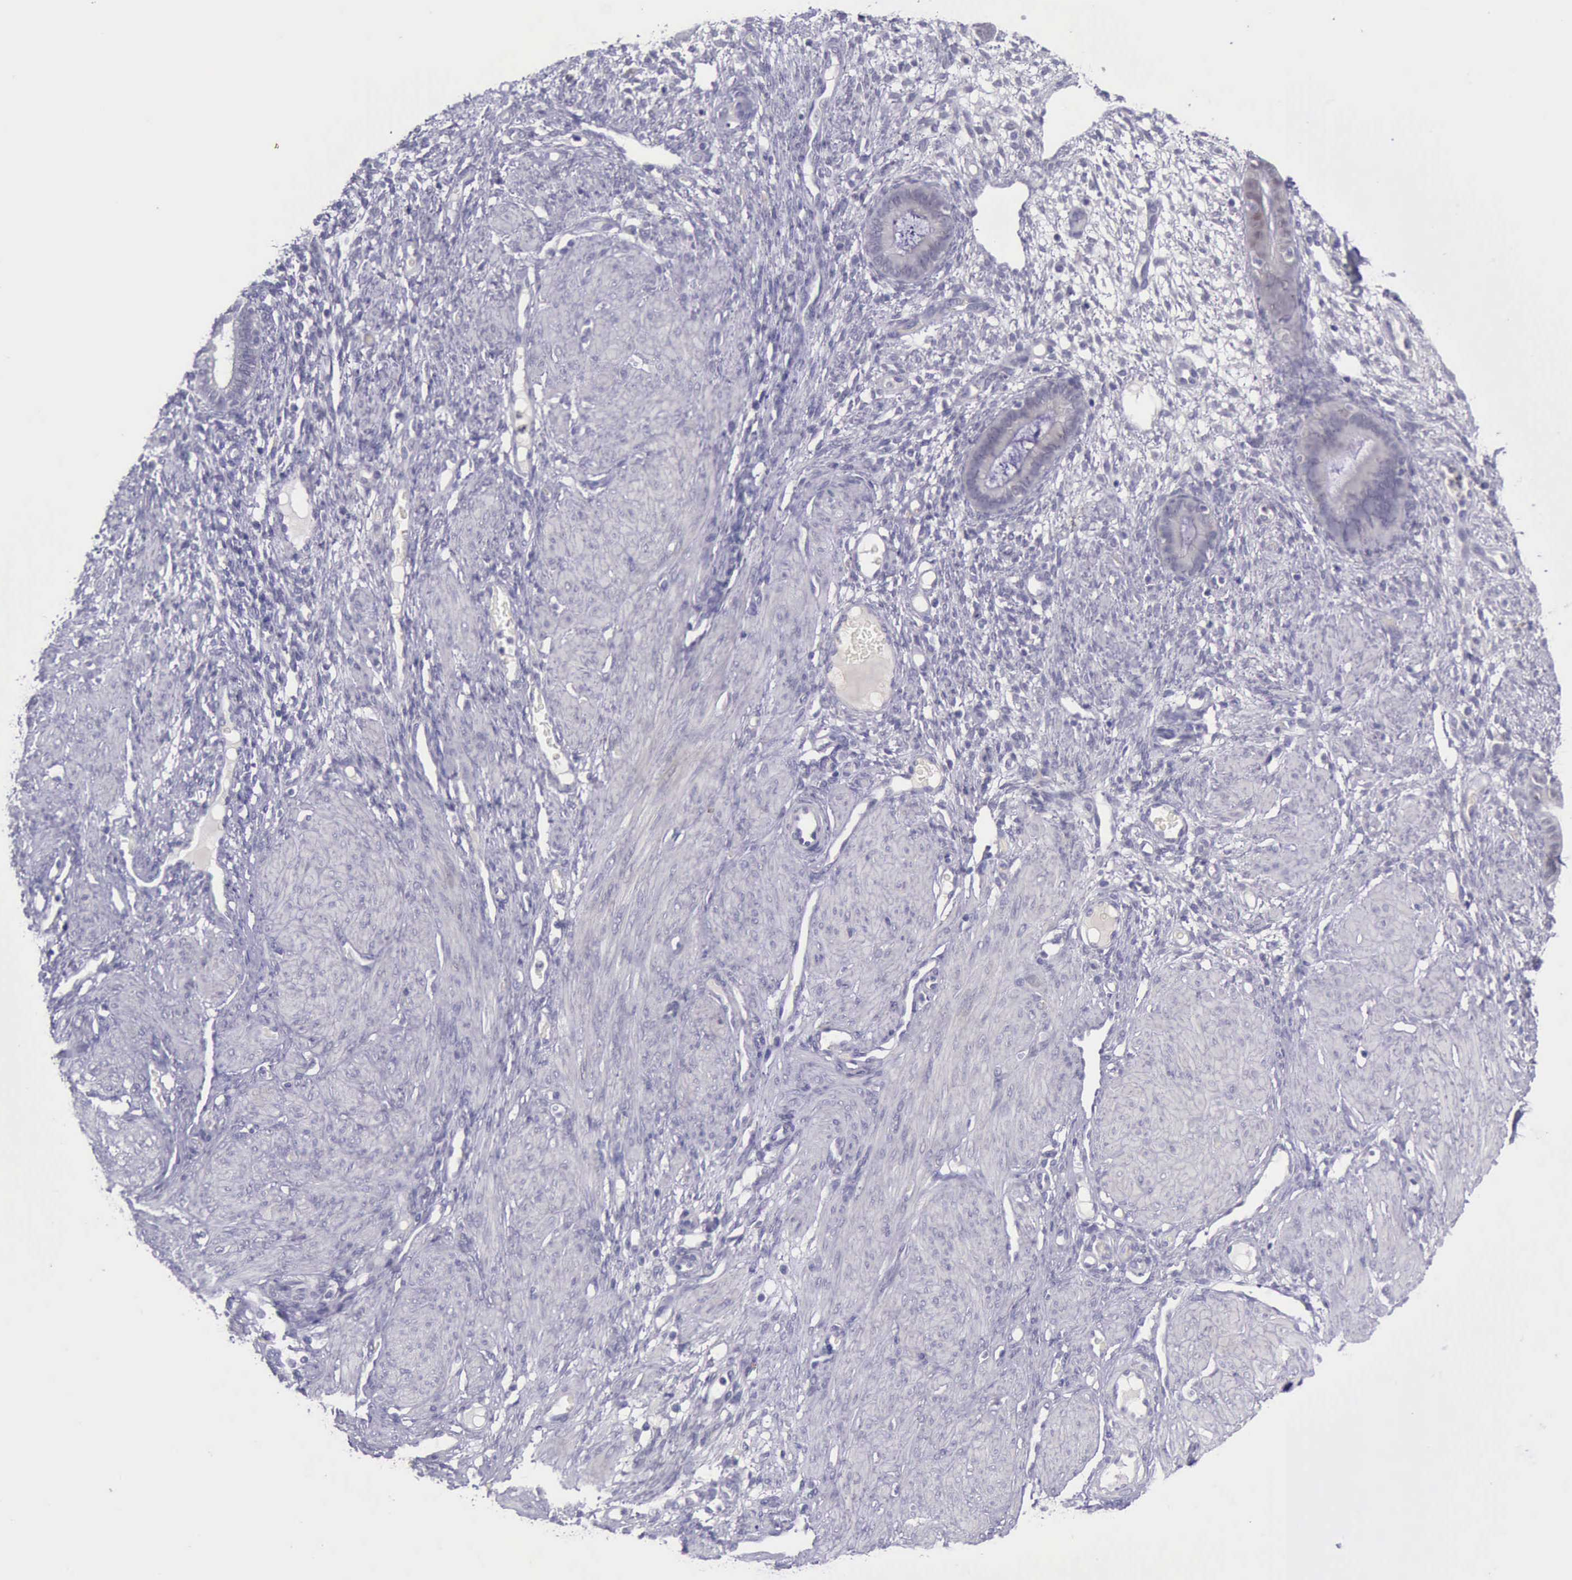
{"staining": {"intensity": "negative", "quantity": "none", "location": "none"}, "tissue": "endometrium", "cell_type": "Cells in endometrial stroma", "image_type": "normal", "snomed": [{"axis": "morphology", "description": "Normal tissue, NOS"}, {"axis": "topography", "description": "Endometrium"}], "caption": "Immunohistochemistry (IHC) histopathology image of benign endometrium stained for a protein (brown), which reveals no staining in cells in endometrial stroma. Nuclei are stained in blue.", "gene": "ARNT2", "patient": {"sex": "female", "age": 72}}